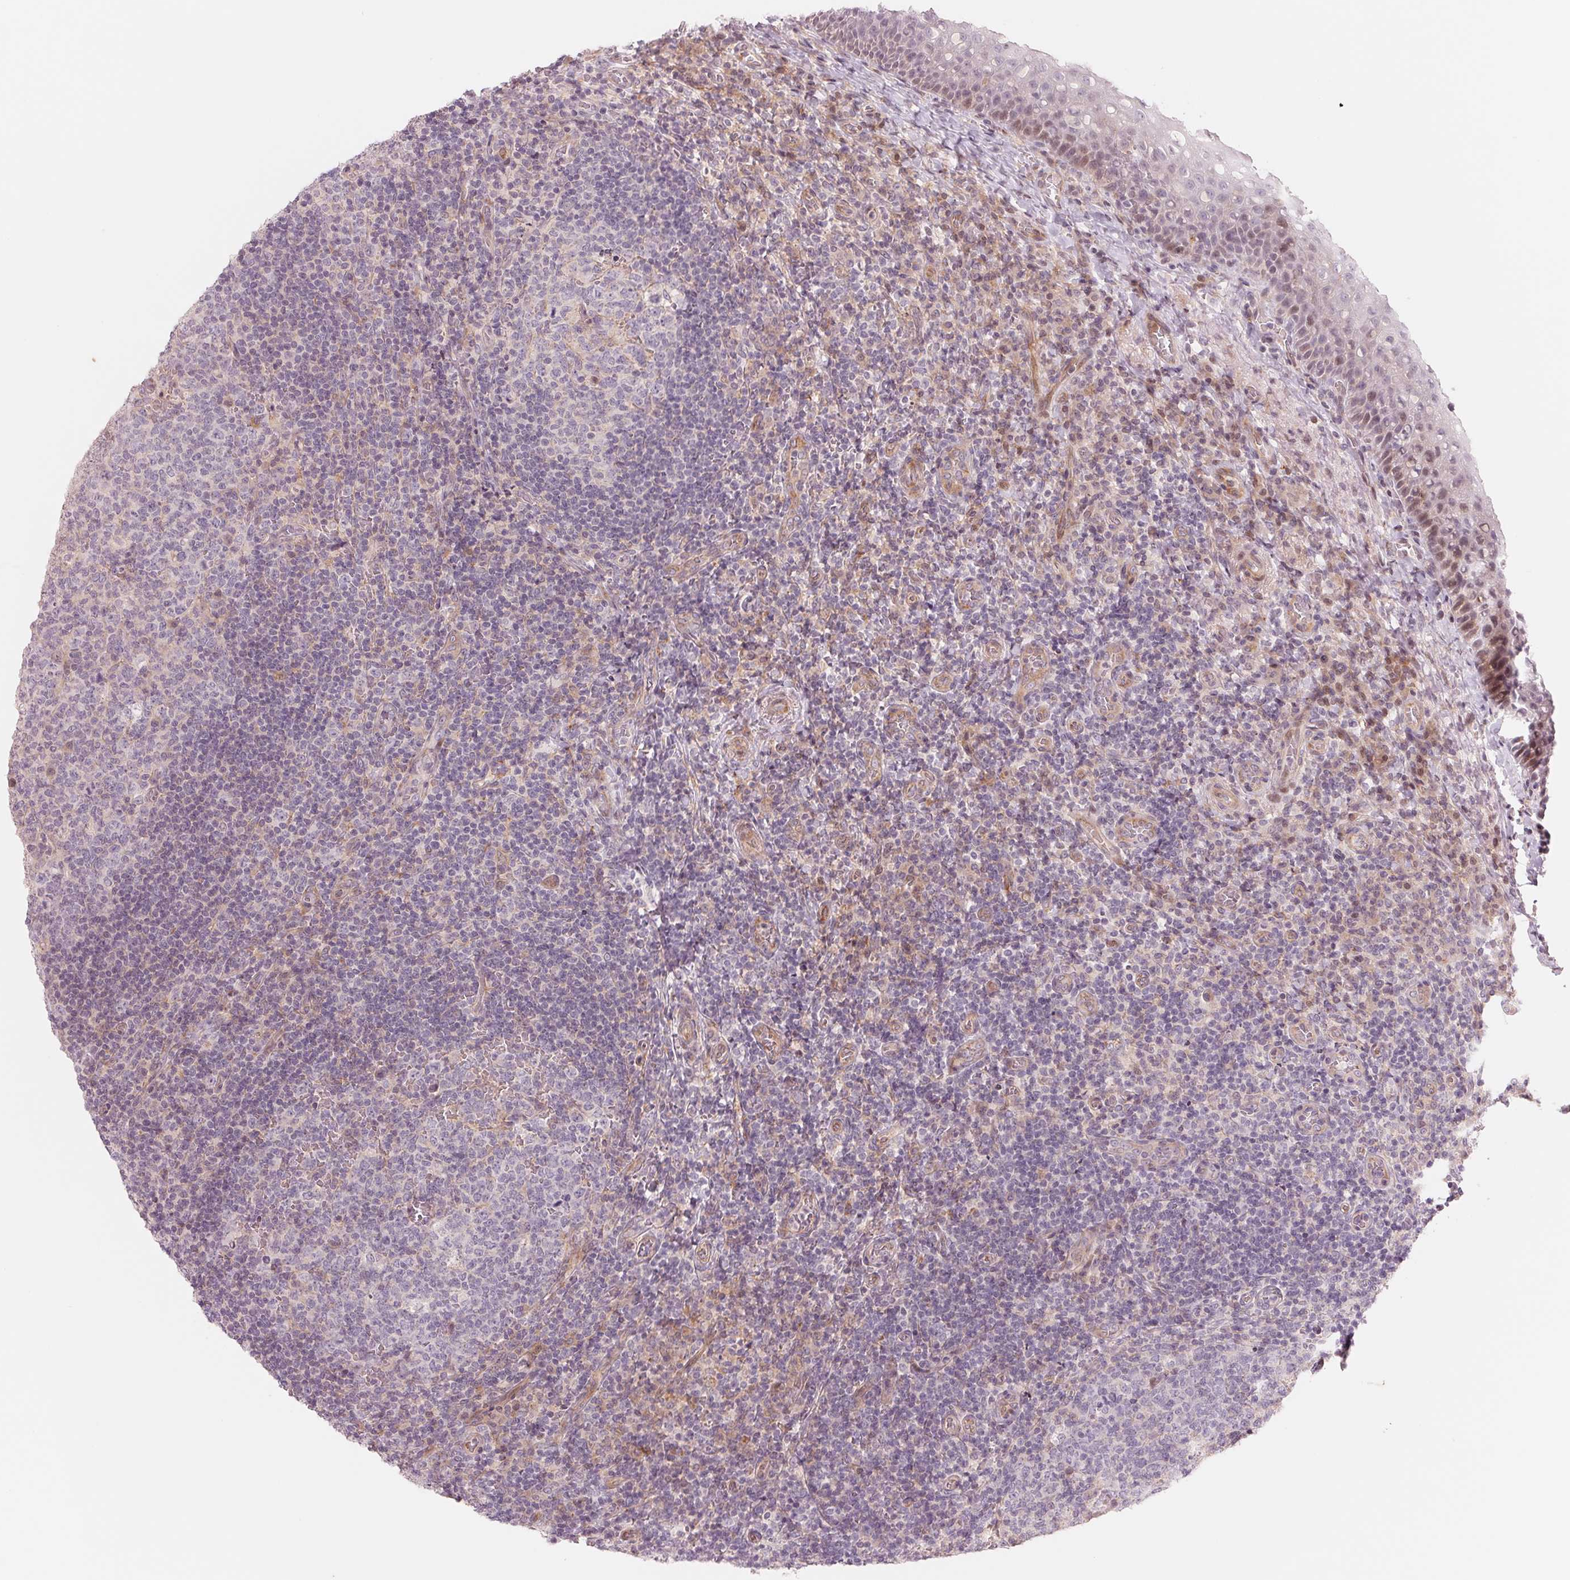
{"staining": {"intensity": "negative", "quantity": "none", "location": "none"}, "tissue": "tonsil", "cell_type": "Germinal center cells", "image_type": "normal", "snomed": [{"axis": "morphology", "description": "Normal tissue, NOS"}, {"axis": "topography", "description": "Tonsil"}], "caption": "A high-resolution histopathology image shows IHC staining of unremarkable tonsil, which displays no significant positivity in germinal center cells.", "gene": "SLC17A4", "patient": {"sex": "male", "age": 17}}